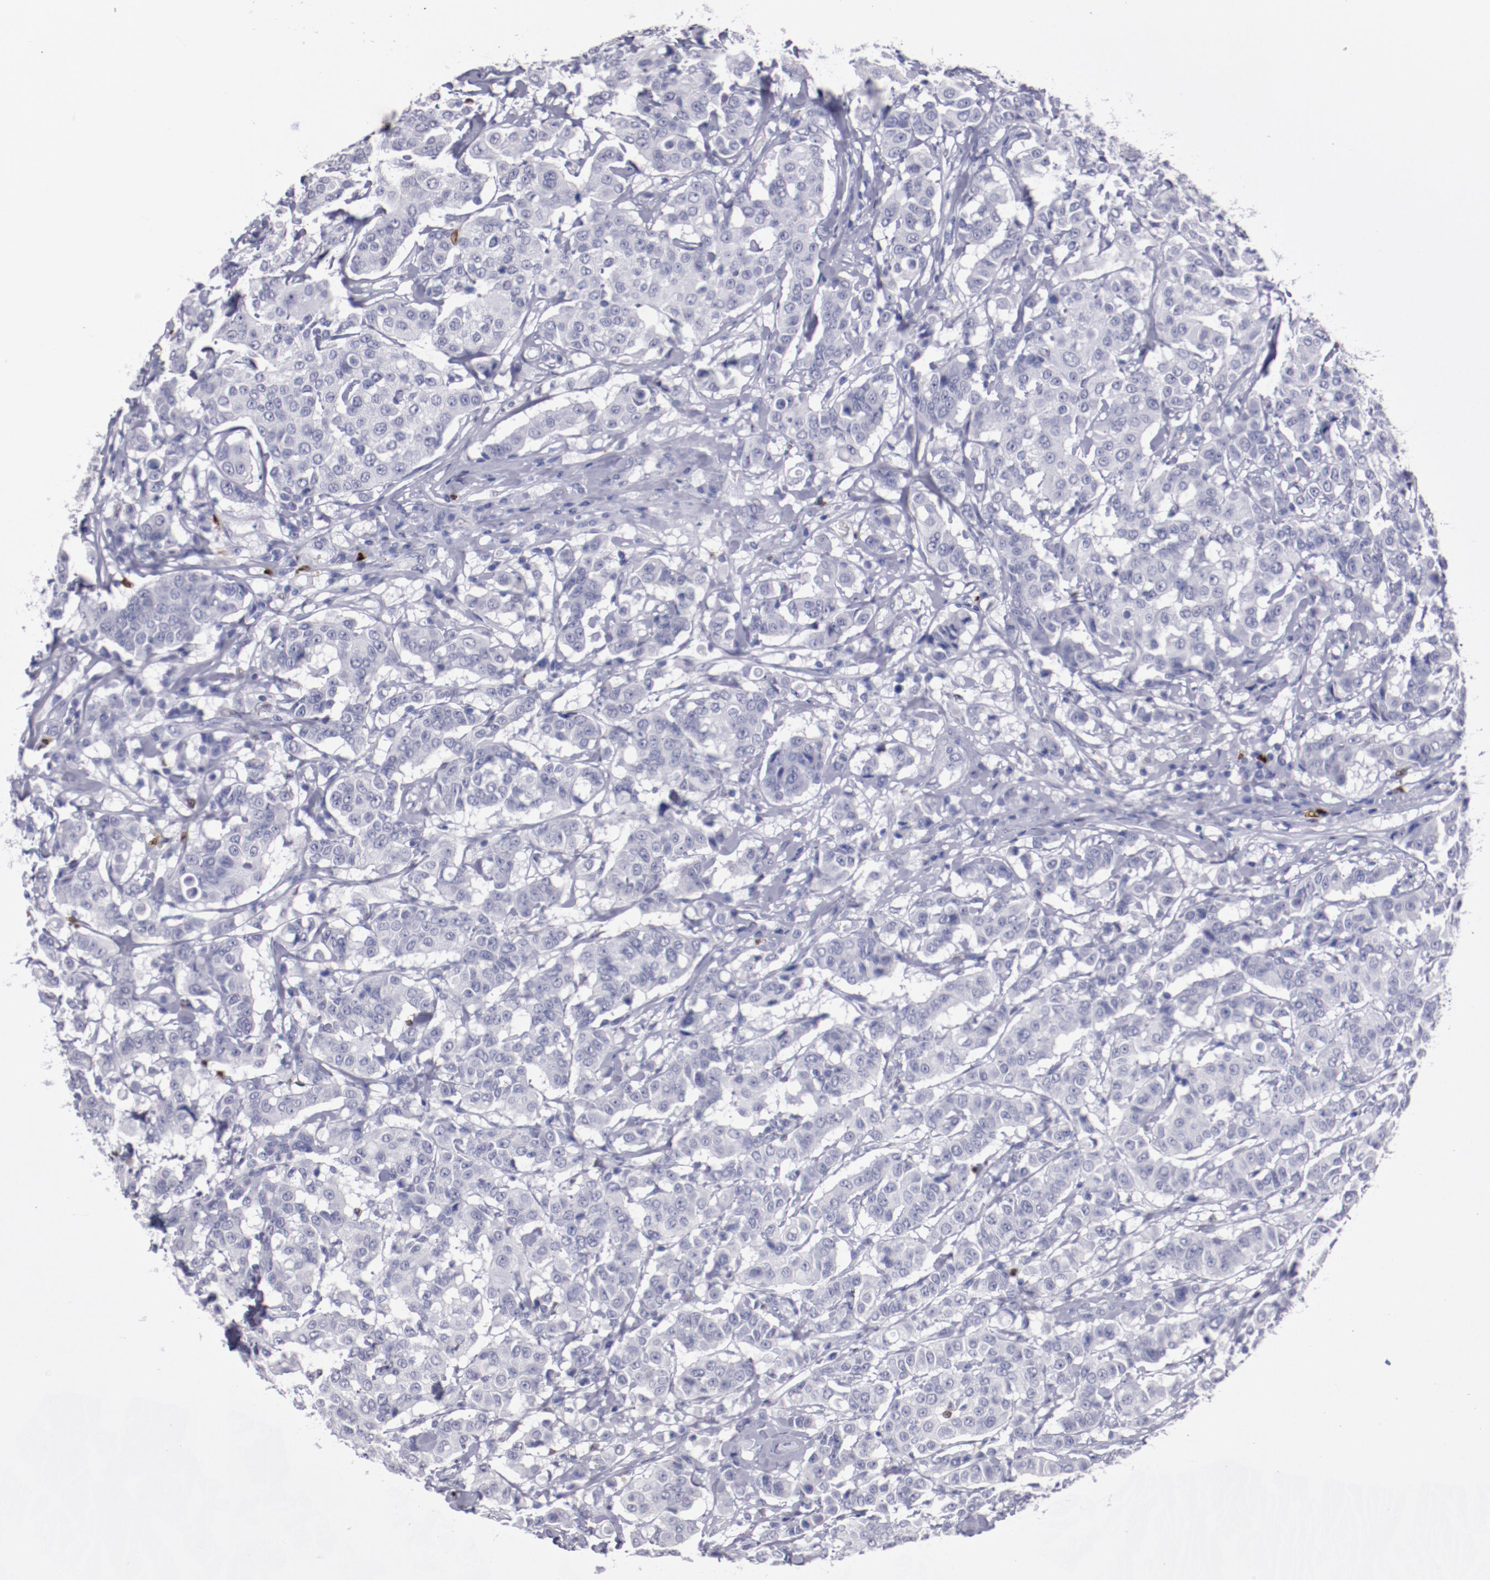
{"staining": {"intensity": "negative", "quantity": "none", "location": "none"}, "tissue": "breast cancer", "cell_type": "Tumor cells", "image_type": "cancer", "snomed": [{"axis": "morphology", "description": "Duct carcinoma"}, {"axis": "topography", "description": "Breast"}], "caption": "An image of infiltrating ductal carcinoma (breast) stained for a protein reveals no brown staining in tumor cells.", "gene": "IRF8", "patient": {"sex": "female", "age": 27}}